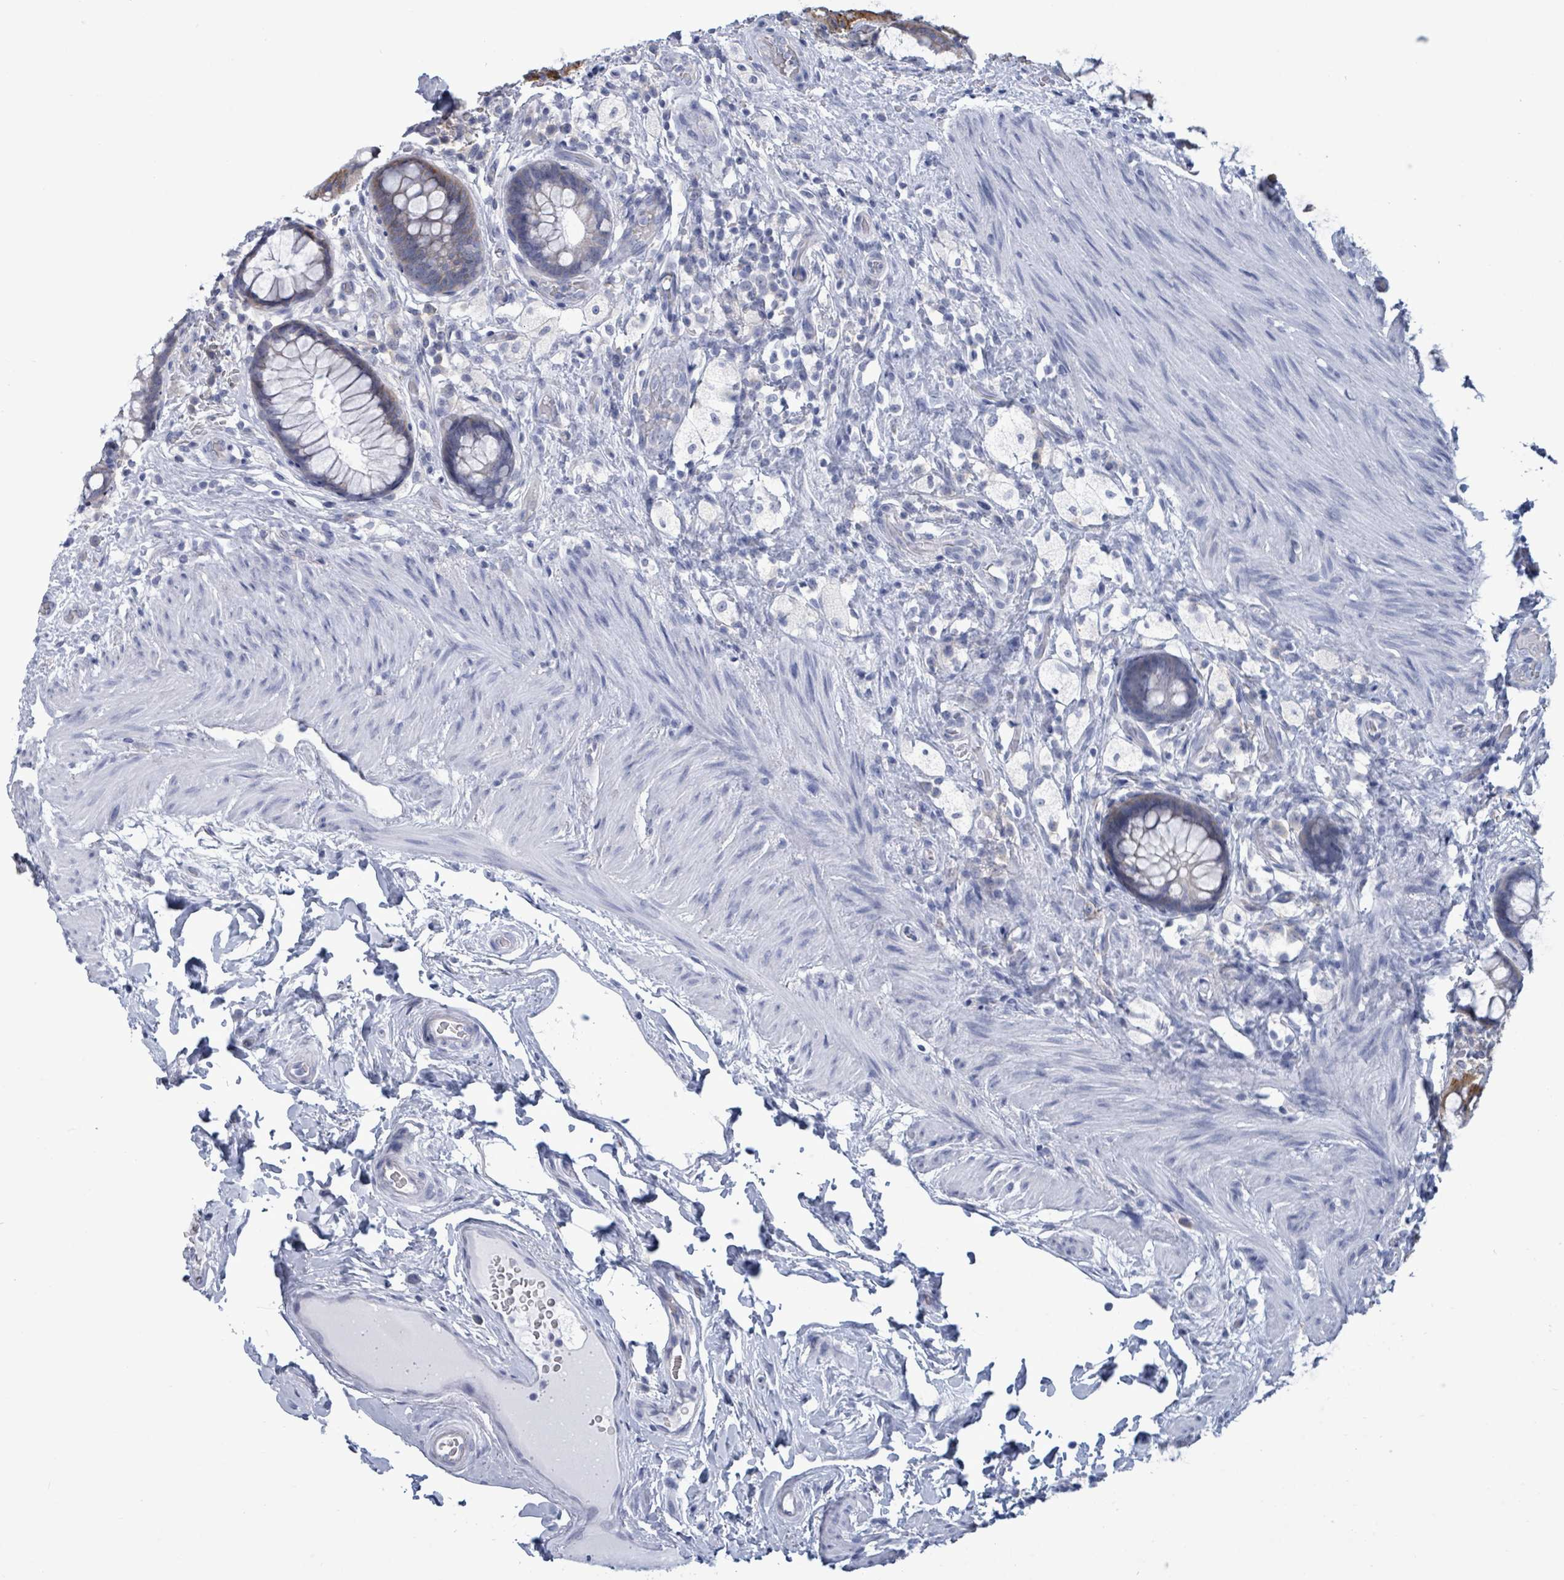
{"staining": {"intensity": "strong", "quantity": "<25%", "location": "cytoplasmic/membranous"}, "tissue": "rectum", "cell_type": "Glandular cells", "image_type": "normal", "snomed": [{"axis": "morphology", "description": "Normal tissue, NOS"}, {"axis": "topography", "description": "Rectum"}, {"axis": "topography", "description": "Peripheral nerve tissue"}], "caption": "This micrograph reveals normal rectum stained with immunohistochemistry (IHC) to label a protein in brown. The cytoplasmic/membranous of glandular cells show strong positivity for the protein. Nuclei are counter-stained blue.", "gene": "BSG", "patient": {"sex": "female", "age": 69}}